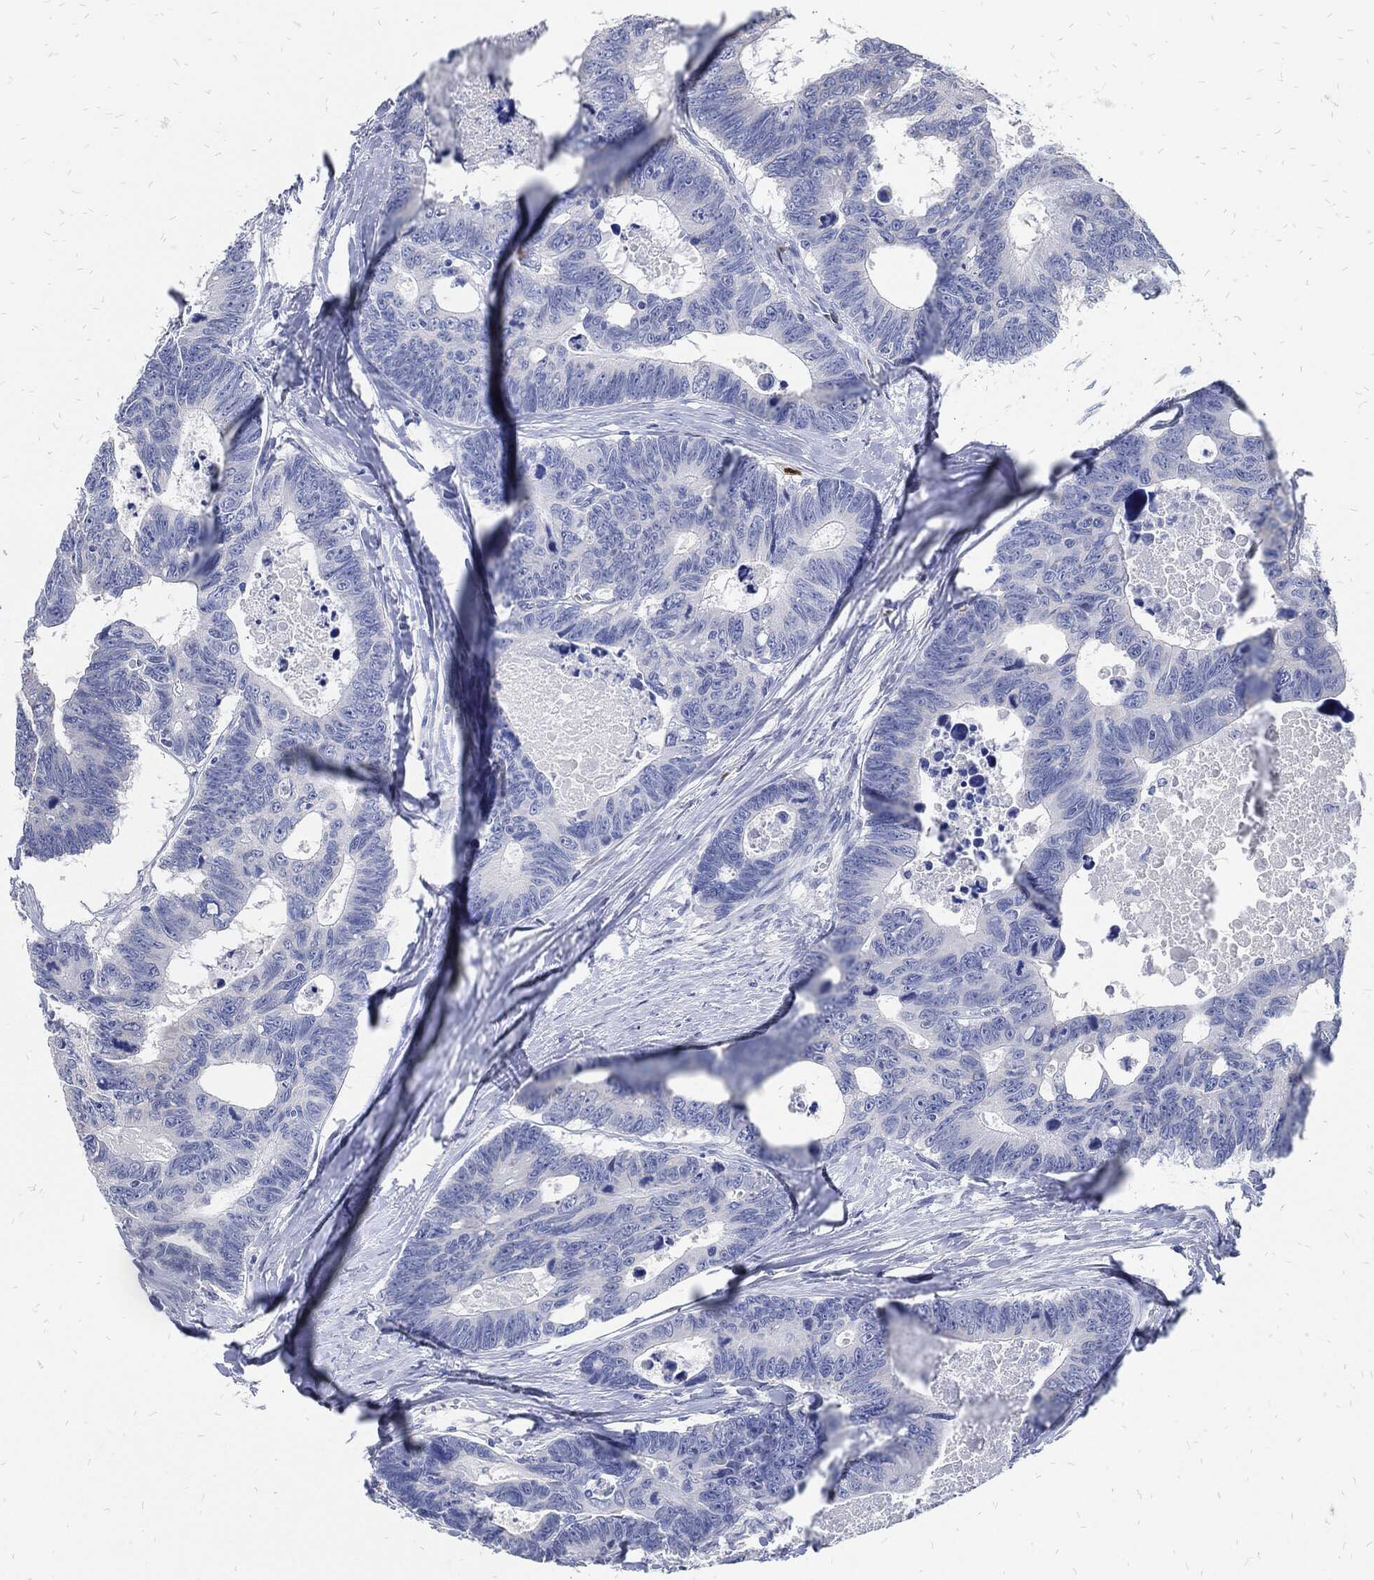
{"staining": {"intensity": "negative", "quantity": "none", "location": "none"}, "tissue": "colorectal cancer", "cell_type": "Tumor cells", "image_type": "cancer", "snomed": [{"axis": "morphology", "description": "Adenocarcinoma, NOS"}, {"axis": "topography", "description": "Colon"}], "caption": "Adenocarcinoma (colorectal) stained for a protein using IHC demonstrates no positivity tumor cells.", "gene": "FABP4", "patient": {"sex": "female", "age": 77}}